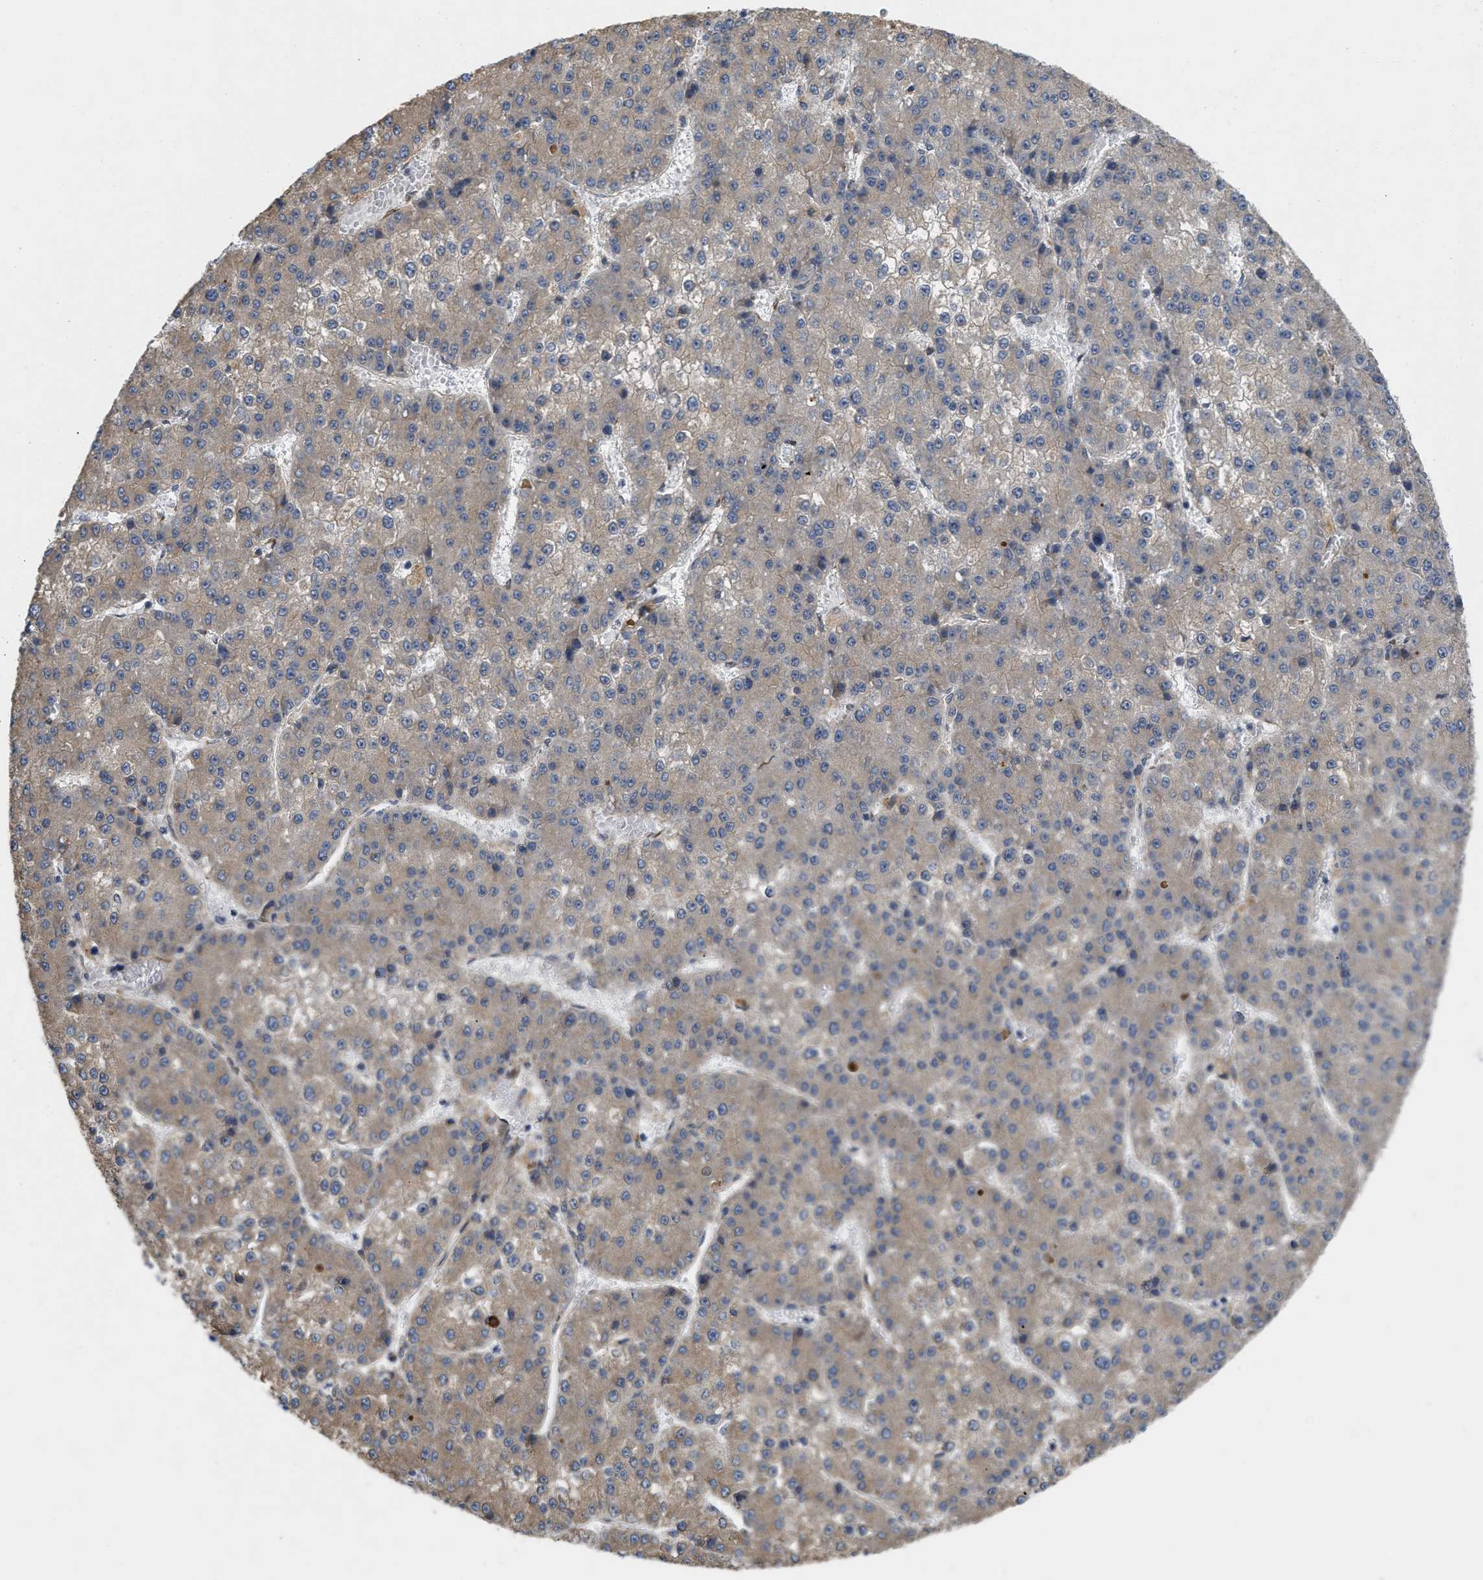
{"staining": {"intensity": "weak", "quantity": ">75%", "location": "cytoplasmic/membranous"}, "tissue": "liver cancer", "cell_type": "Tumor cells", "image_type": "cancer", "snomed": [{"axis": "morphology", "description": "Carcinoma, Hepatocellular, NOS"}, {"axis": "topography", "description": "Liver"}], "caption": "Liver cancer (hepatocellular carcinoma) stained with immunohistochemistry (IHC) displays weak cytoplasmic/membranous positivity in approximately >75% of tumor cells. Using DAB (3,3'-diaminobenzidine) (brown) and hematoxylin (blue) stains, captured at high magnification using brightfield microscopy.", "gene": "EOGT", "patient": {"sex": "female", "age": 73}}